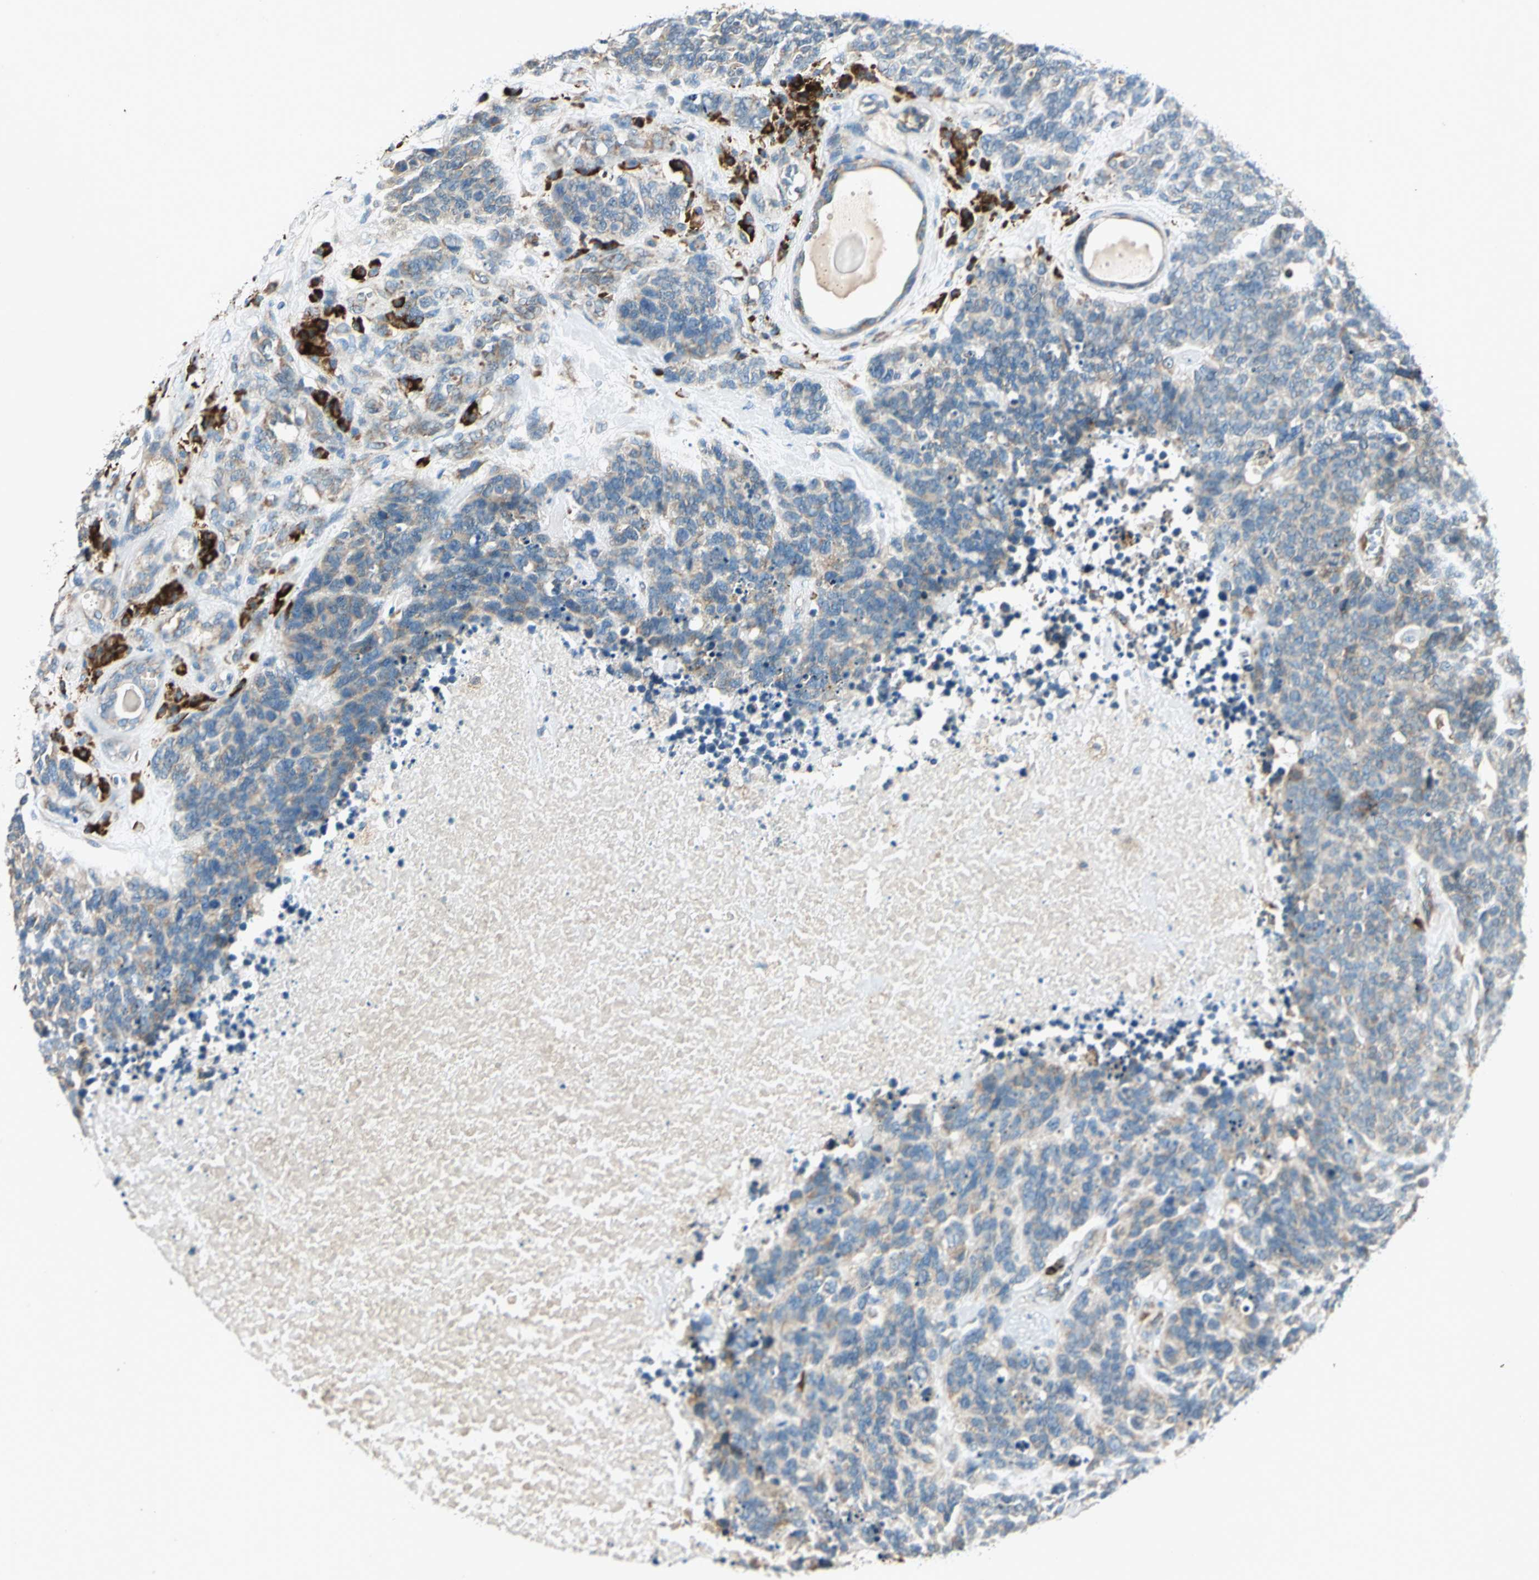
{"staining": {"intensity": "moderate", "quantity": ">75%", "location": "cytoplasmic/membranous"}, "tissue": "lung cancer", "cell_type": "Tumor cells", "image_type": "cancer", "snomed": [{"axis": "morphology", "description": "Neoplasm, malignant, NOS"}, {"axis": "topography", "description": "Lung"}], "caption": "Lung malignant neoplasm stained for a protein (brown) reveals moderate cytoplasmic/membranous positive positivity in approximately >75% of tumor cells.", "gene": "PDIA4", "patient": {"sex": "female", "age": 58}}